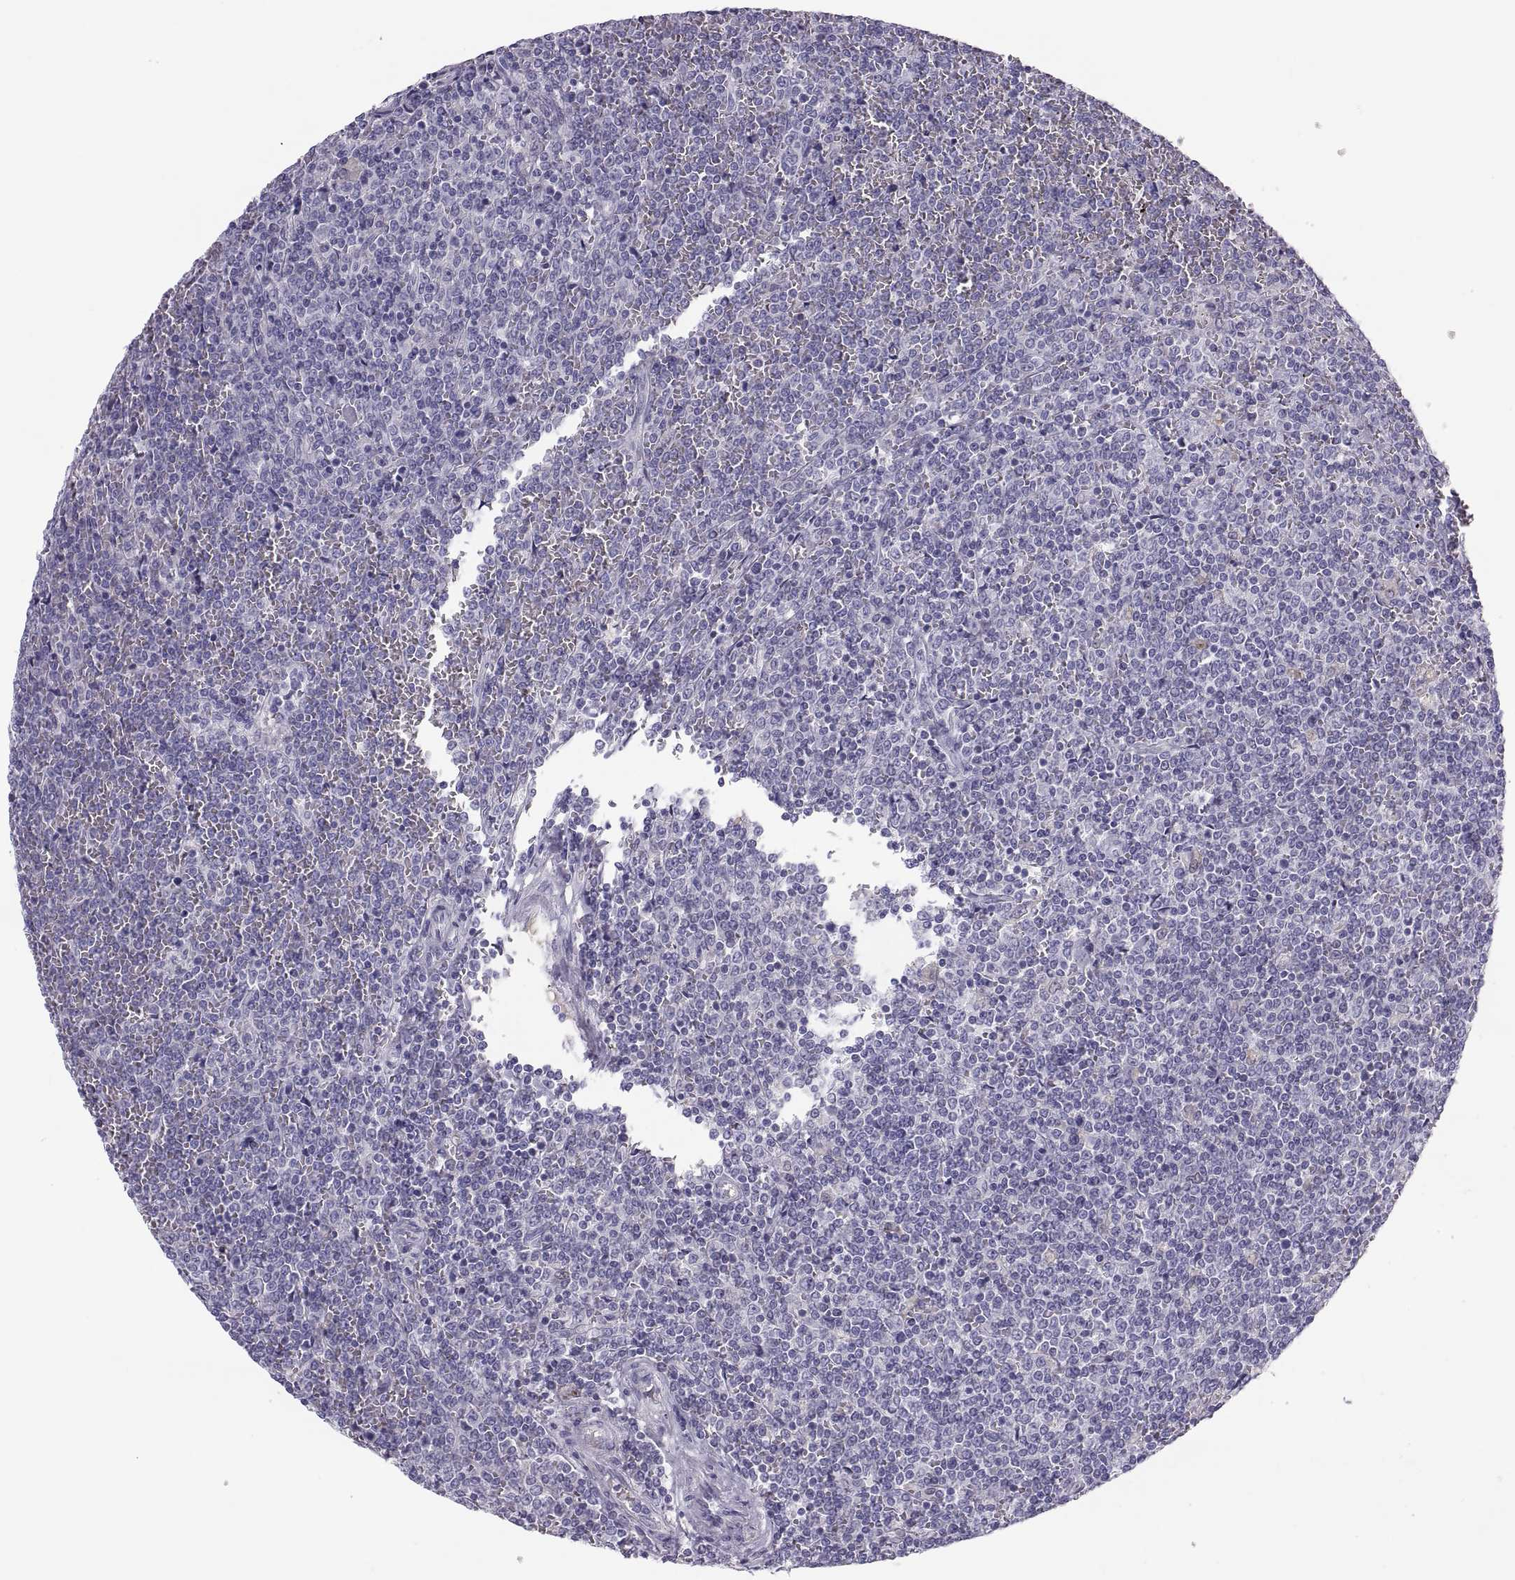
{"staining": {"intensity": "negative", "quantity": "none", "location": "none"}, "tissue": "lymphoma", "cell_type": "Tumor cells", "image_type": "cancer", "snomed": [{"axis": "morphology", "description": "Malignant lymphoma, non-Hodgkin's type, Low grade"}, {"axis": "topography", "description": "Spleen"}], "caption": "IHC image of neoplastic tissue: human lymphoma stained with DAB demonstrates no significant protein expression in tumor cells.", "gene": "MAGEB2", "patient": {"sex": "female", "age": 19}}